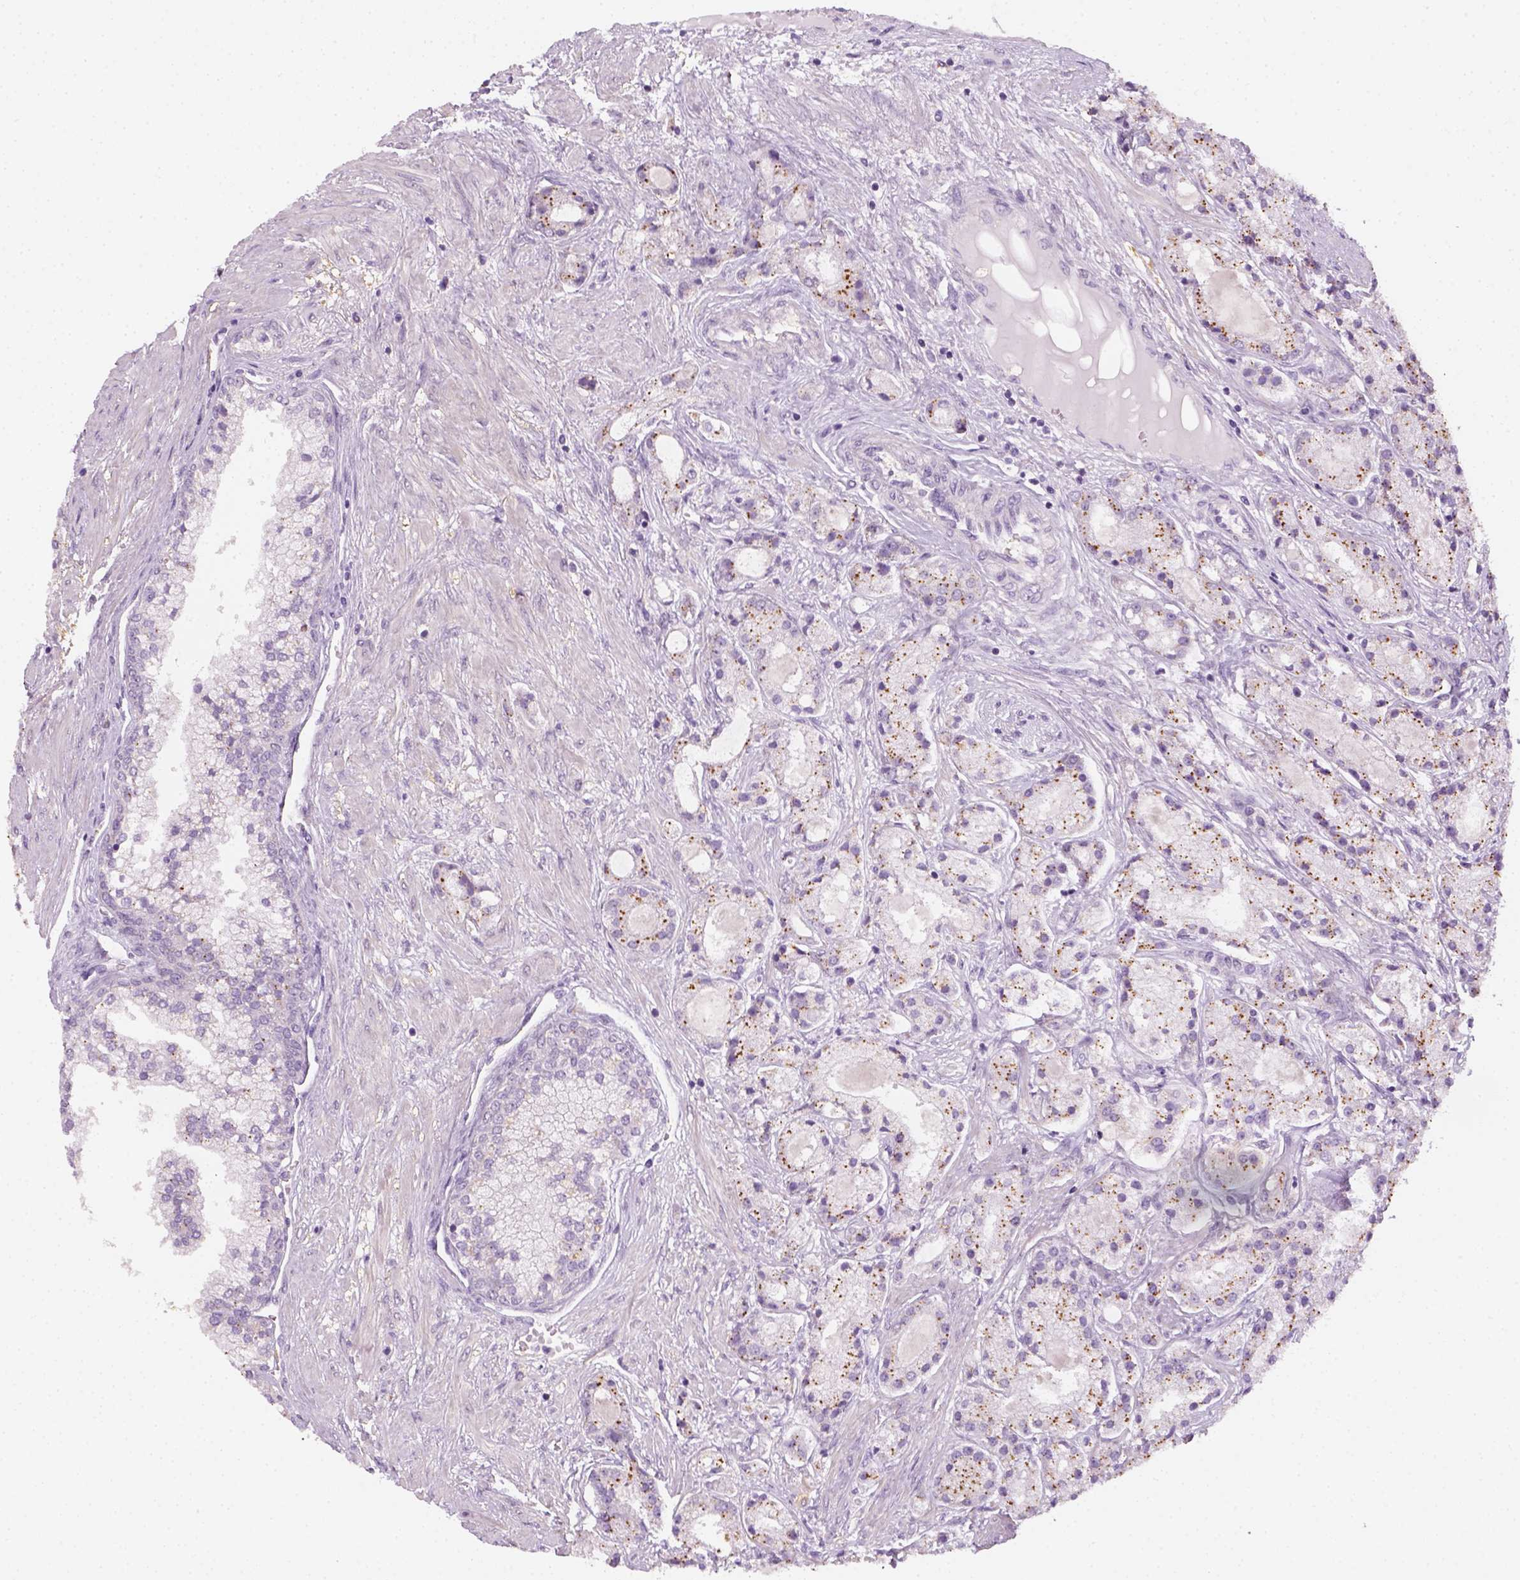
{"staining": {"intensity": "negative", "quantity": "none", "location": "none"}, "tissue": "prostate cancer", "cell_type": "Tumor cells", "image_type": "cancer", "snomed": [{"axis": "morphology", "description": "Adenocarcinoma, High grade"}, {"axis": "topography", "description": "Prostate"}], "caption": "There is no significant staining in tumor cells of prostate cancer (high-grade adenocarcinoma).", "gene": "FAM163B", "patient": {"sex": "male", "age": 67}}